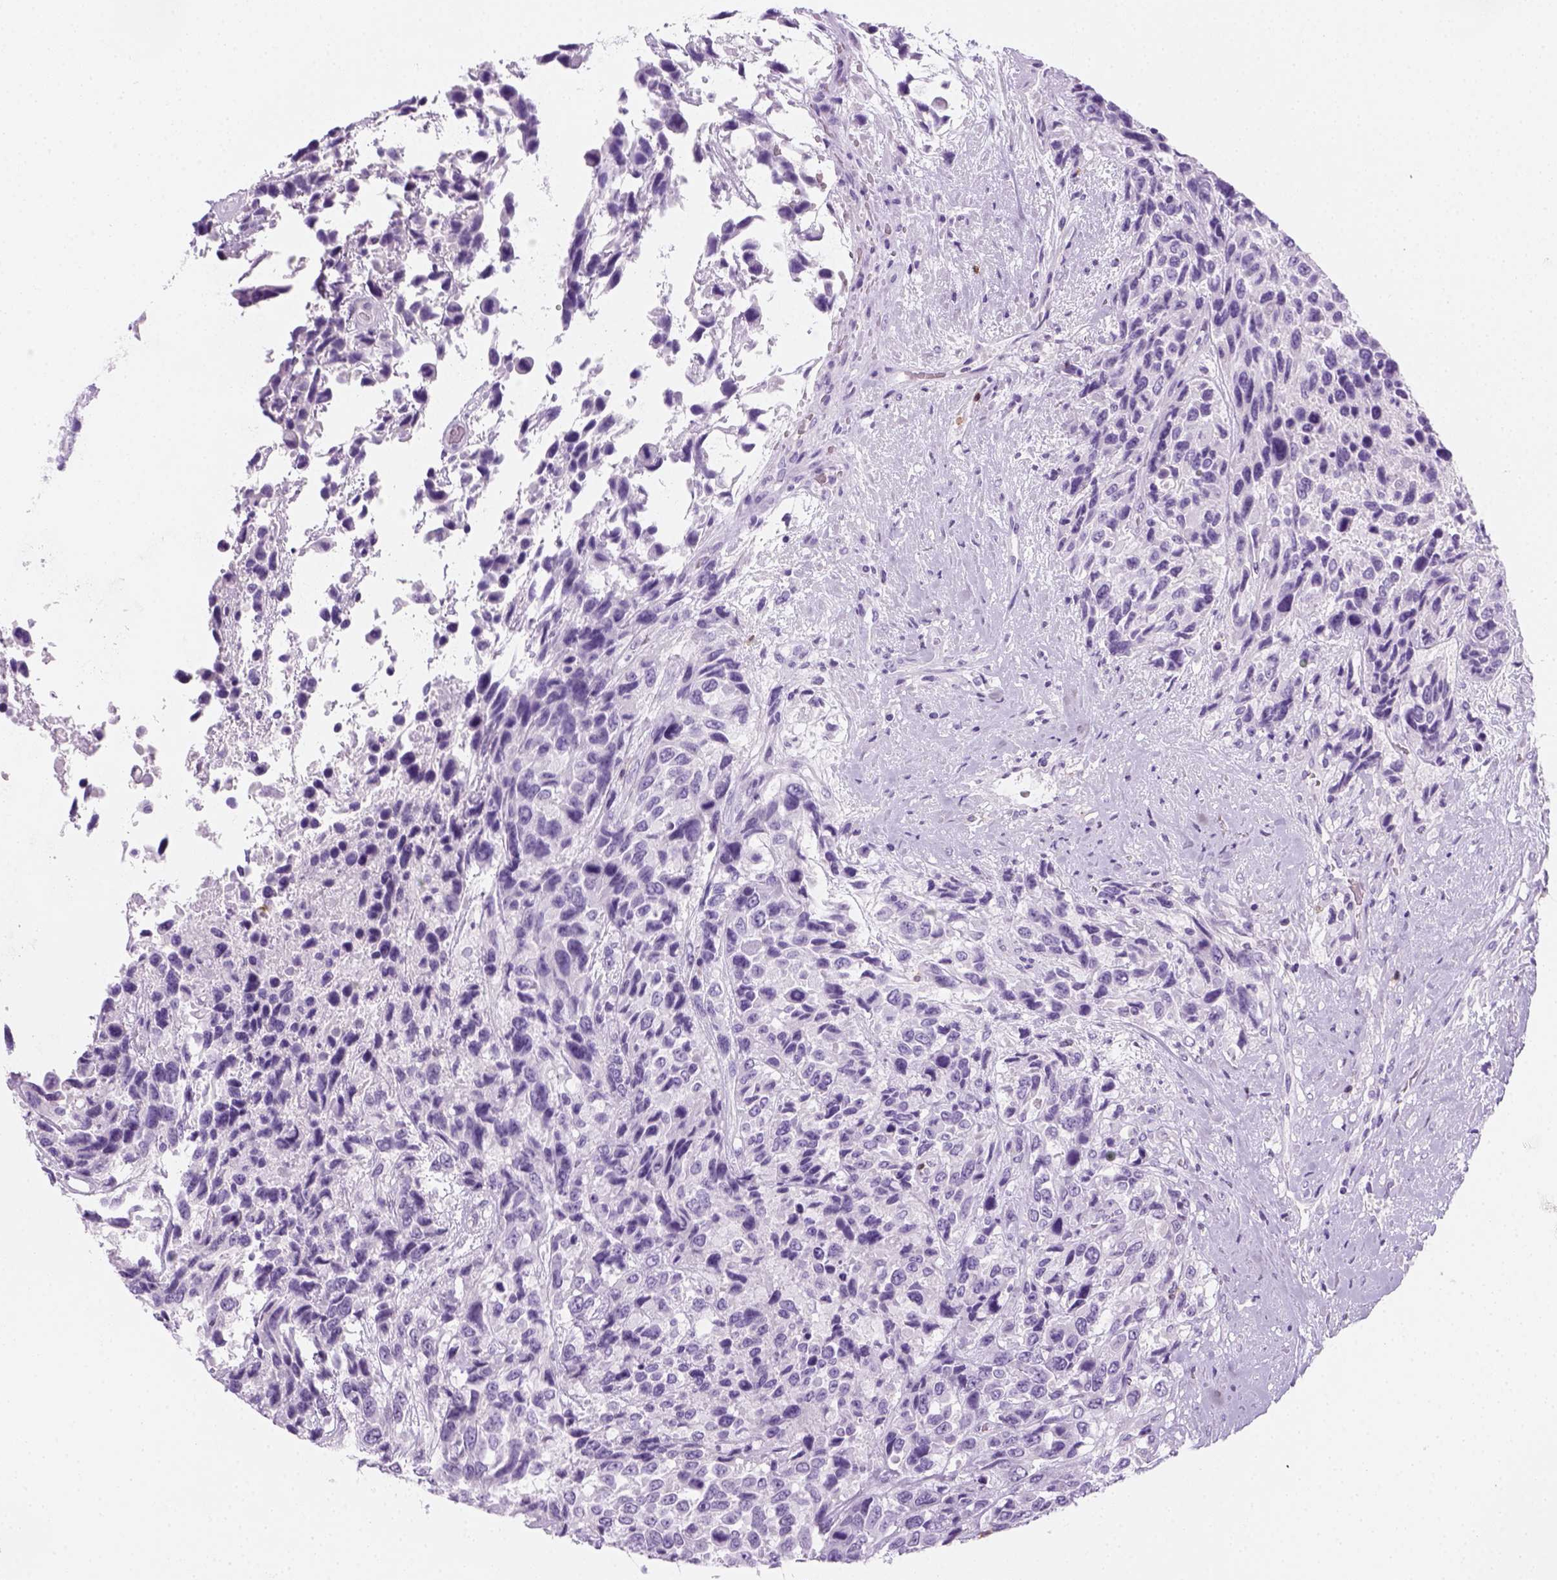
{"staining": {"intensity": "negative", "quantity": "none", "location": "none"}, "tissue": "urothelial cancer", "cell_type": "Tumor cells", "image_type": "cancer", "snomed": [{"axis": "morphology", "description": "Urothelial carcinoma, High grade"}, {"axis": "topography", "description": "Urinary bladder"}], "caption": "Immunohistochemistry micrograph of neoplastic tissue: human urothelial cancer stained with DAB displays no significant protein positivity in tumor cells.", "gene": "AQP3", "patient": {"sex": "female", "age": 70}}